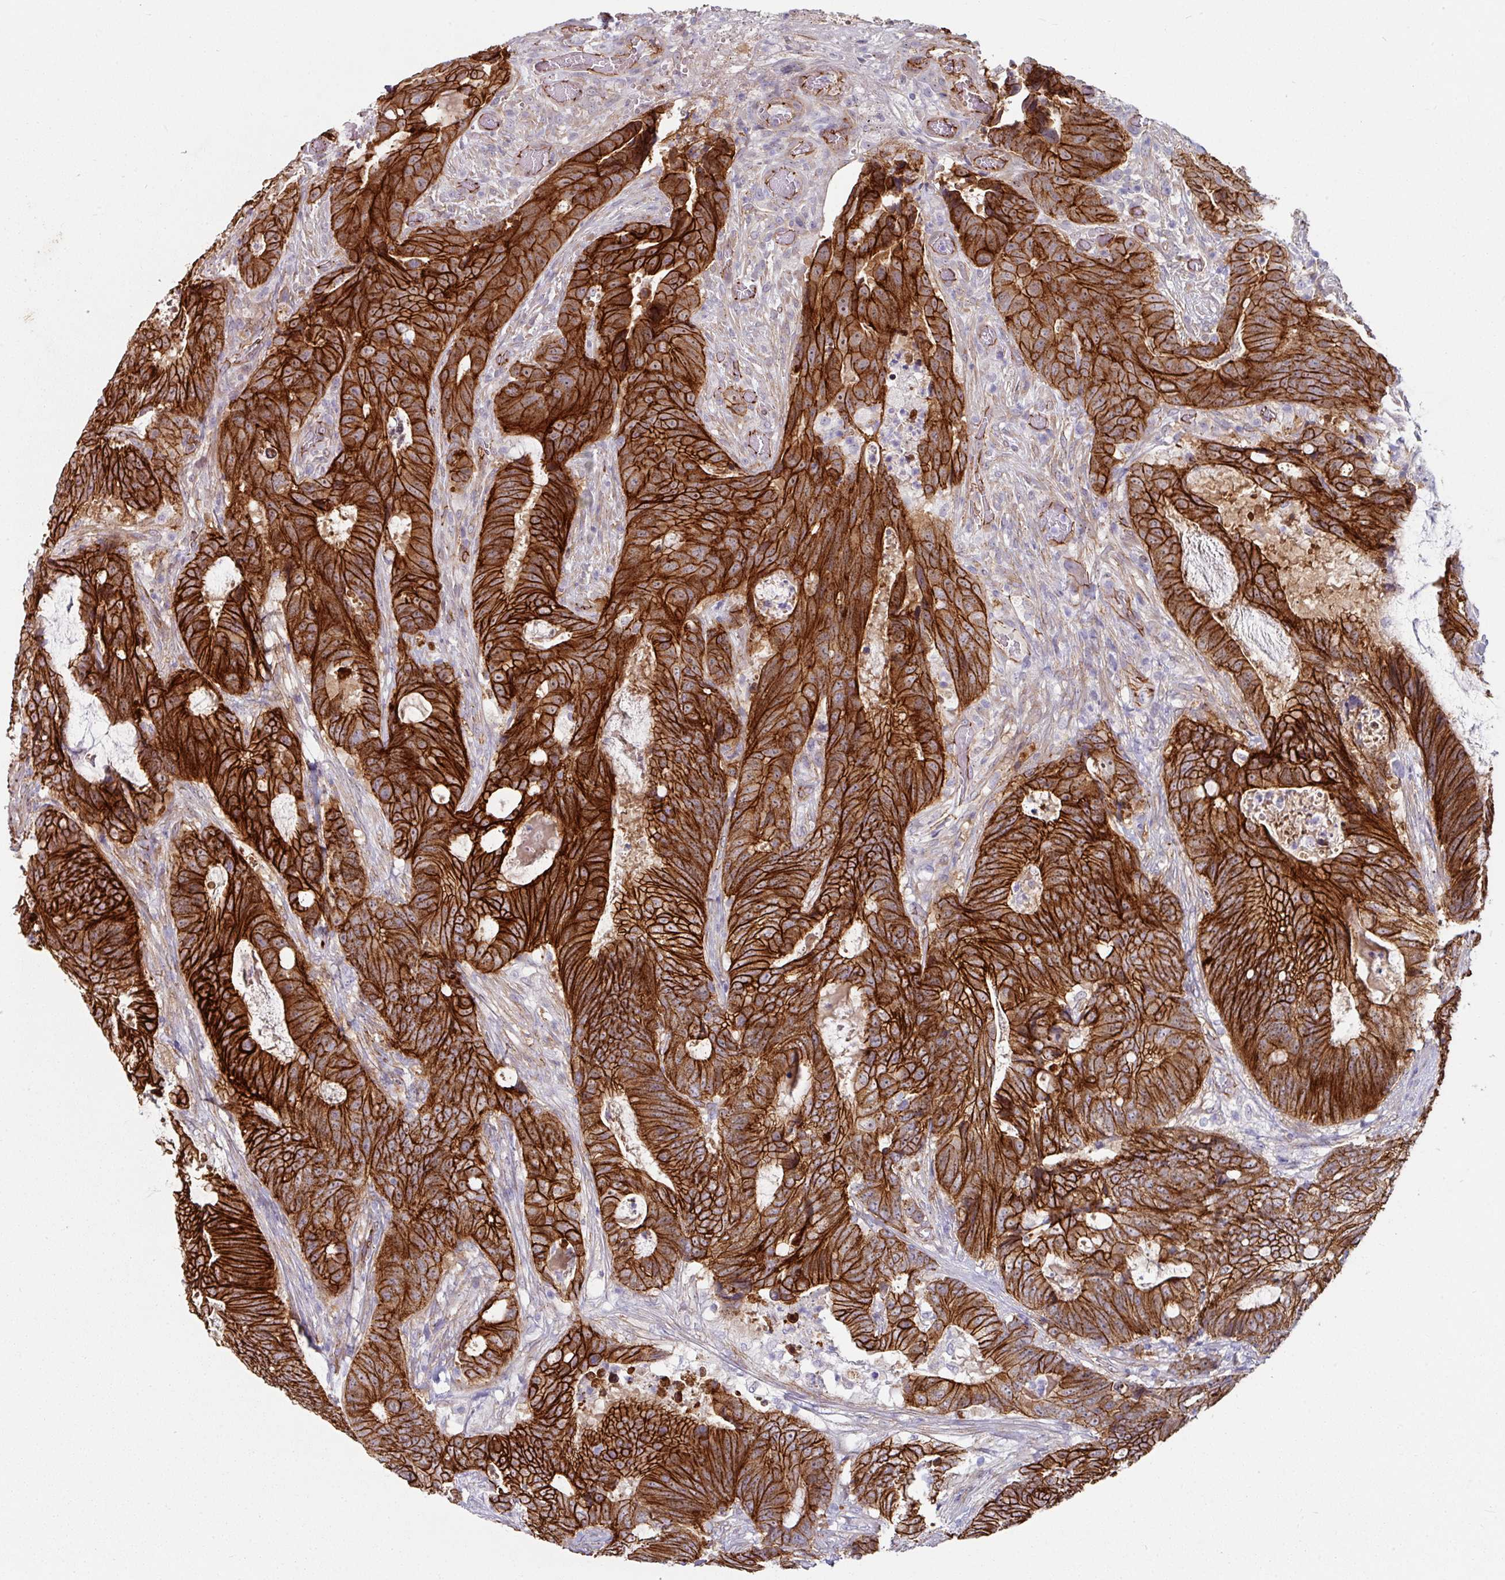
{"staining": {"intensity": "strong", "quantity": ">75%", "location": "cytoplasmic/membranous"}, "tissue": "colorectal cancer", "cell_type": "Tumor cells", "image_type": "cancer", "snomed": [{"axis": "morphology", "description": "Adenocarcinoma, NOS"}, {"axis": "topography", "description": "Colon"}], "caption": "Colorectal cancer (adenocarcinoma) tissue displays strong cytoplasmic/membranous staining in approximately >75% of tumor cells, visualized by immunohistochemistry.", "gene": "JUP", "patient": {"sex": "female", "age": 82}}